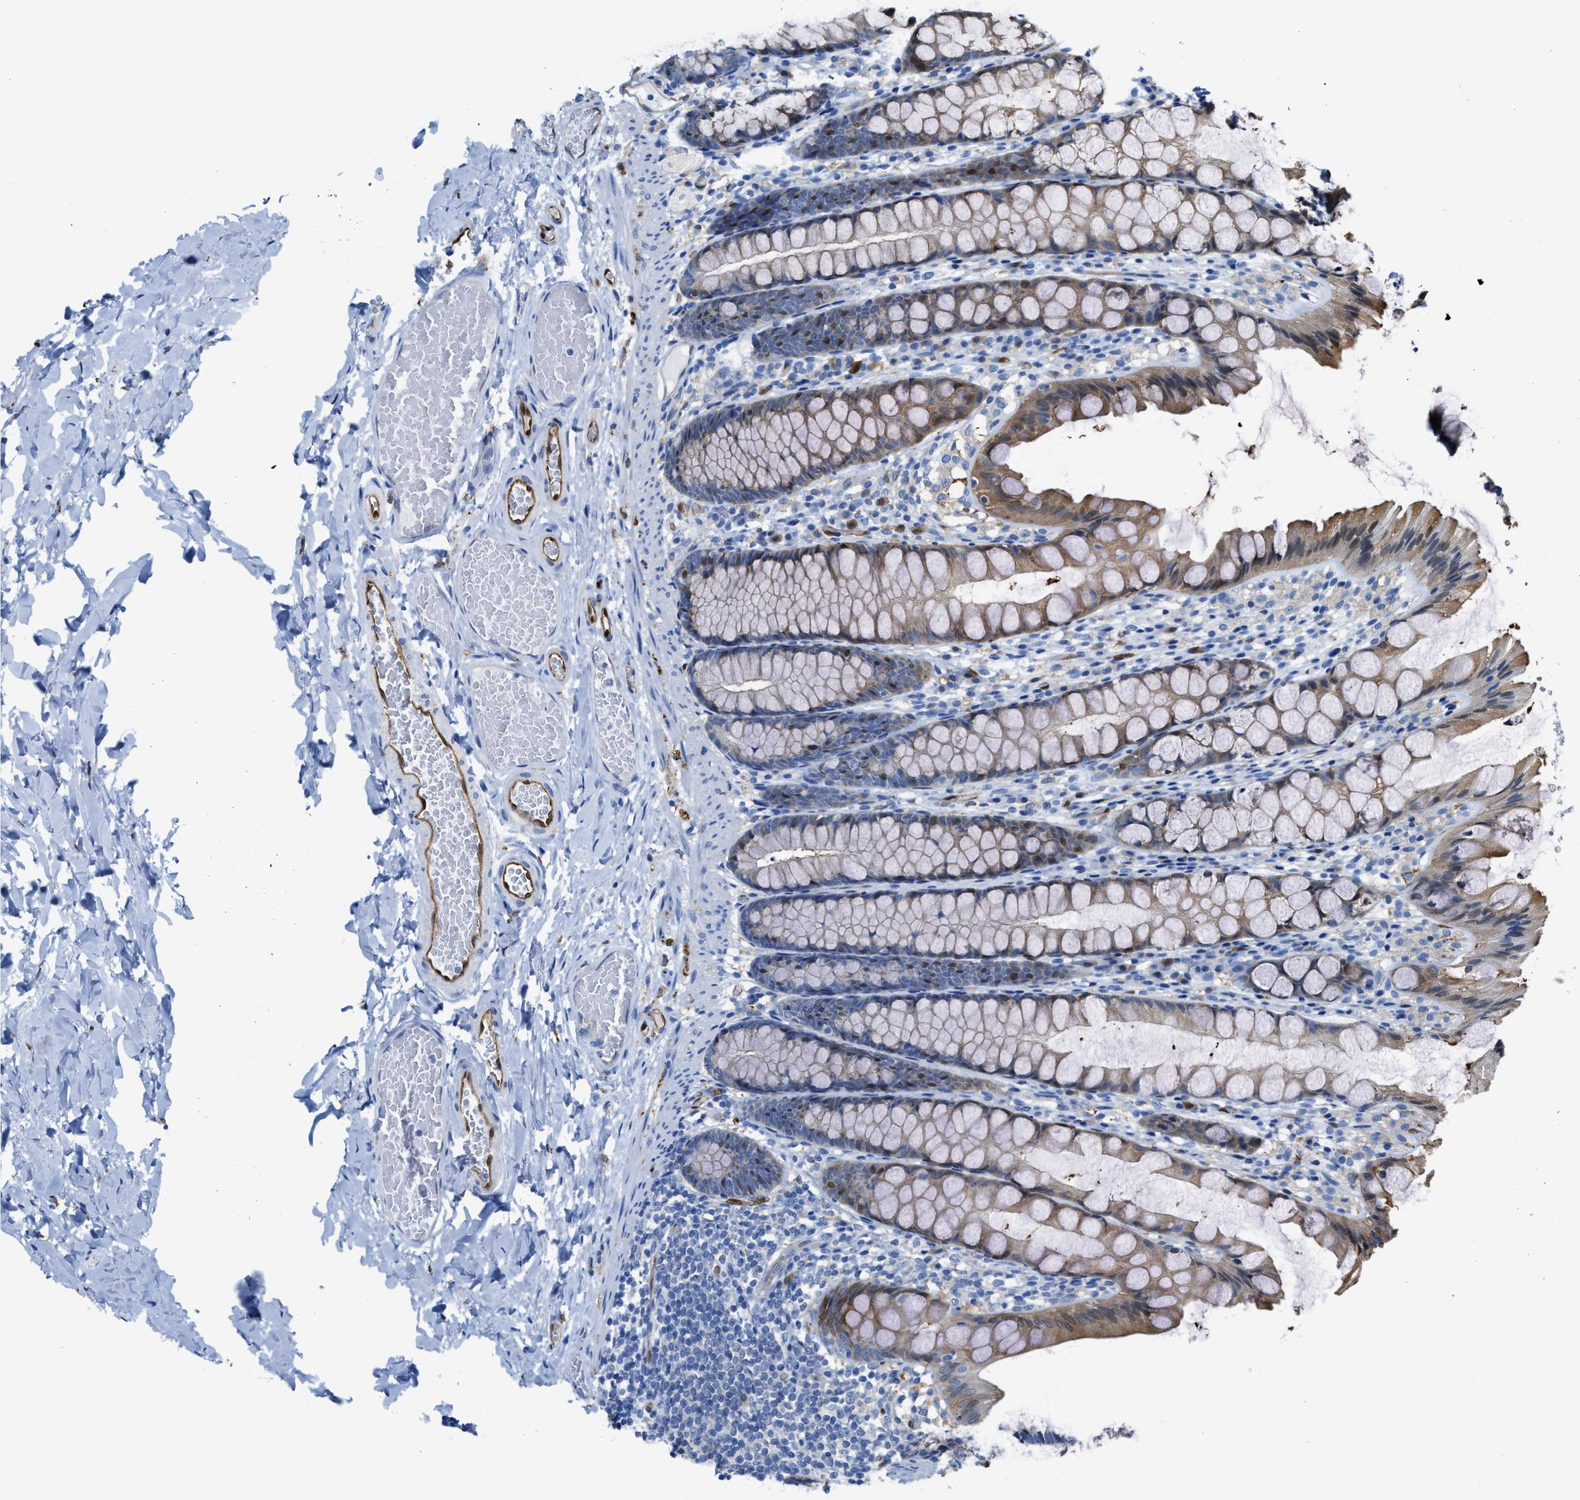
{"staining": {"intensity": "negative", "quantity": "none", "location": "none"}, "tissue": "colon", "cell_type": "Endothelial cells", "image_type": "normal", "snomed": [{"axis": "morphology", "description": "Normal tissue, NOS"}, {"axis": "topography", "description": "Colon"}], "caption": "Immunohistochemistry photomicrograph of benign human colon stained for a protein (brown), which displays no positivity in endothelial cells. (DAB immunohistochemistry, high magnification).", "gene": "ASS1", "patient": {"sex": "male", "age": 47}}